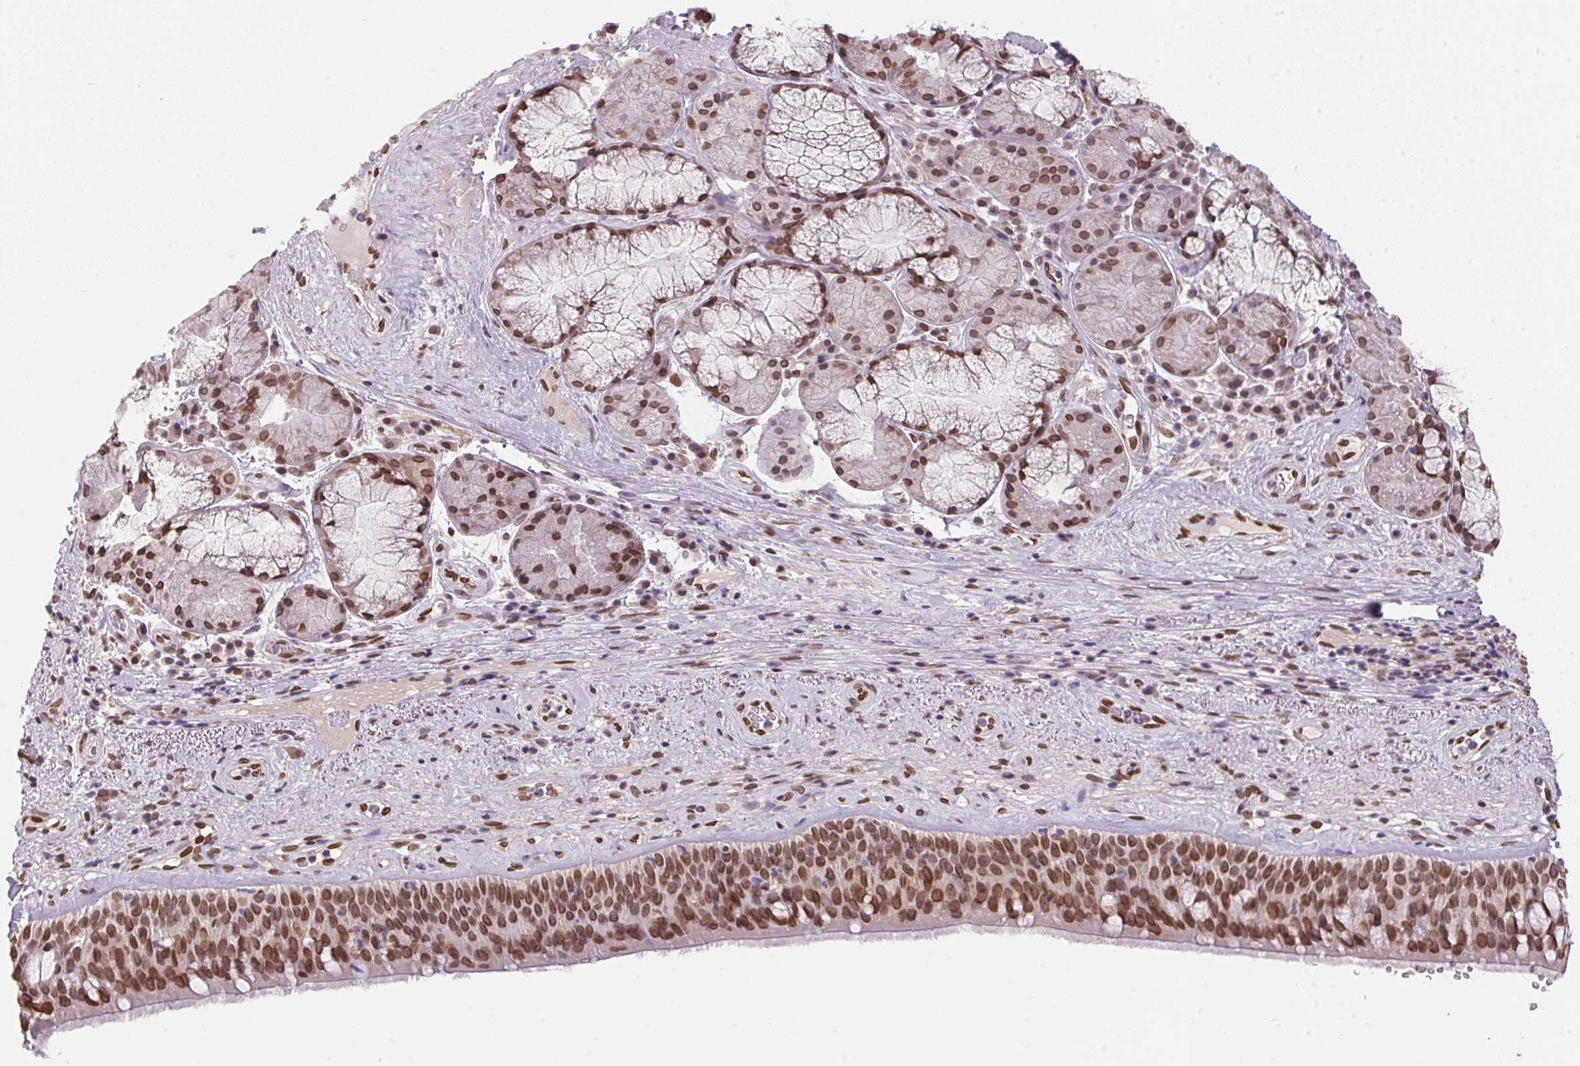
{"staining": {"intensity": "moderate", "quantity": ">75%", "location": "nuclear"}, "tissue": "bronchus", "cell_type": "Respiratory epithelial cells", "image_type": "normal", "snomed": [{"axis": "morphology", "description": "Normal tissue, NOS"}, {"axis": "topography", "description": "Bronchus"}], "caption": "A brown stain highlights moderate nuclear positivity of a protein in respiratory epithelial cells of benign bronchus. (Stains: DAB in brown, nuclei in blue, Microscopy: brightfield microscopy at high magnification).", "gene": "TMEM175", "patient": {"sex": "male", "age": 48}}